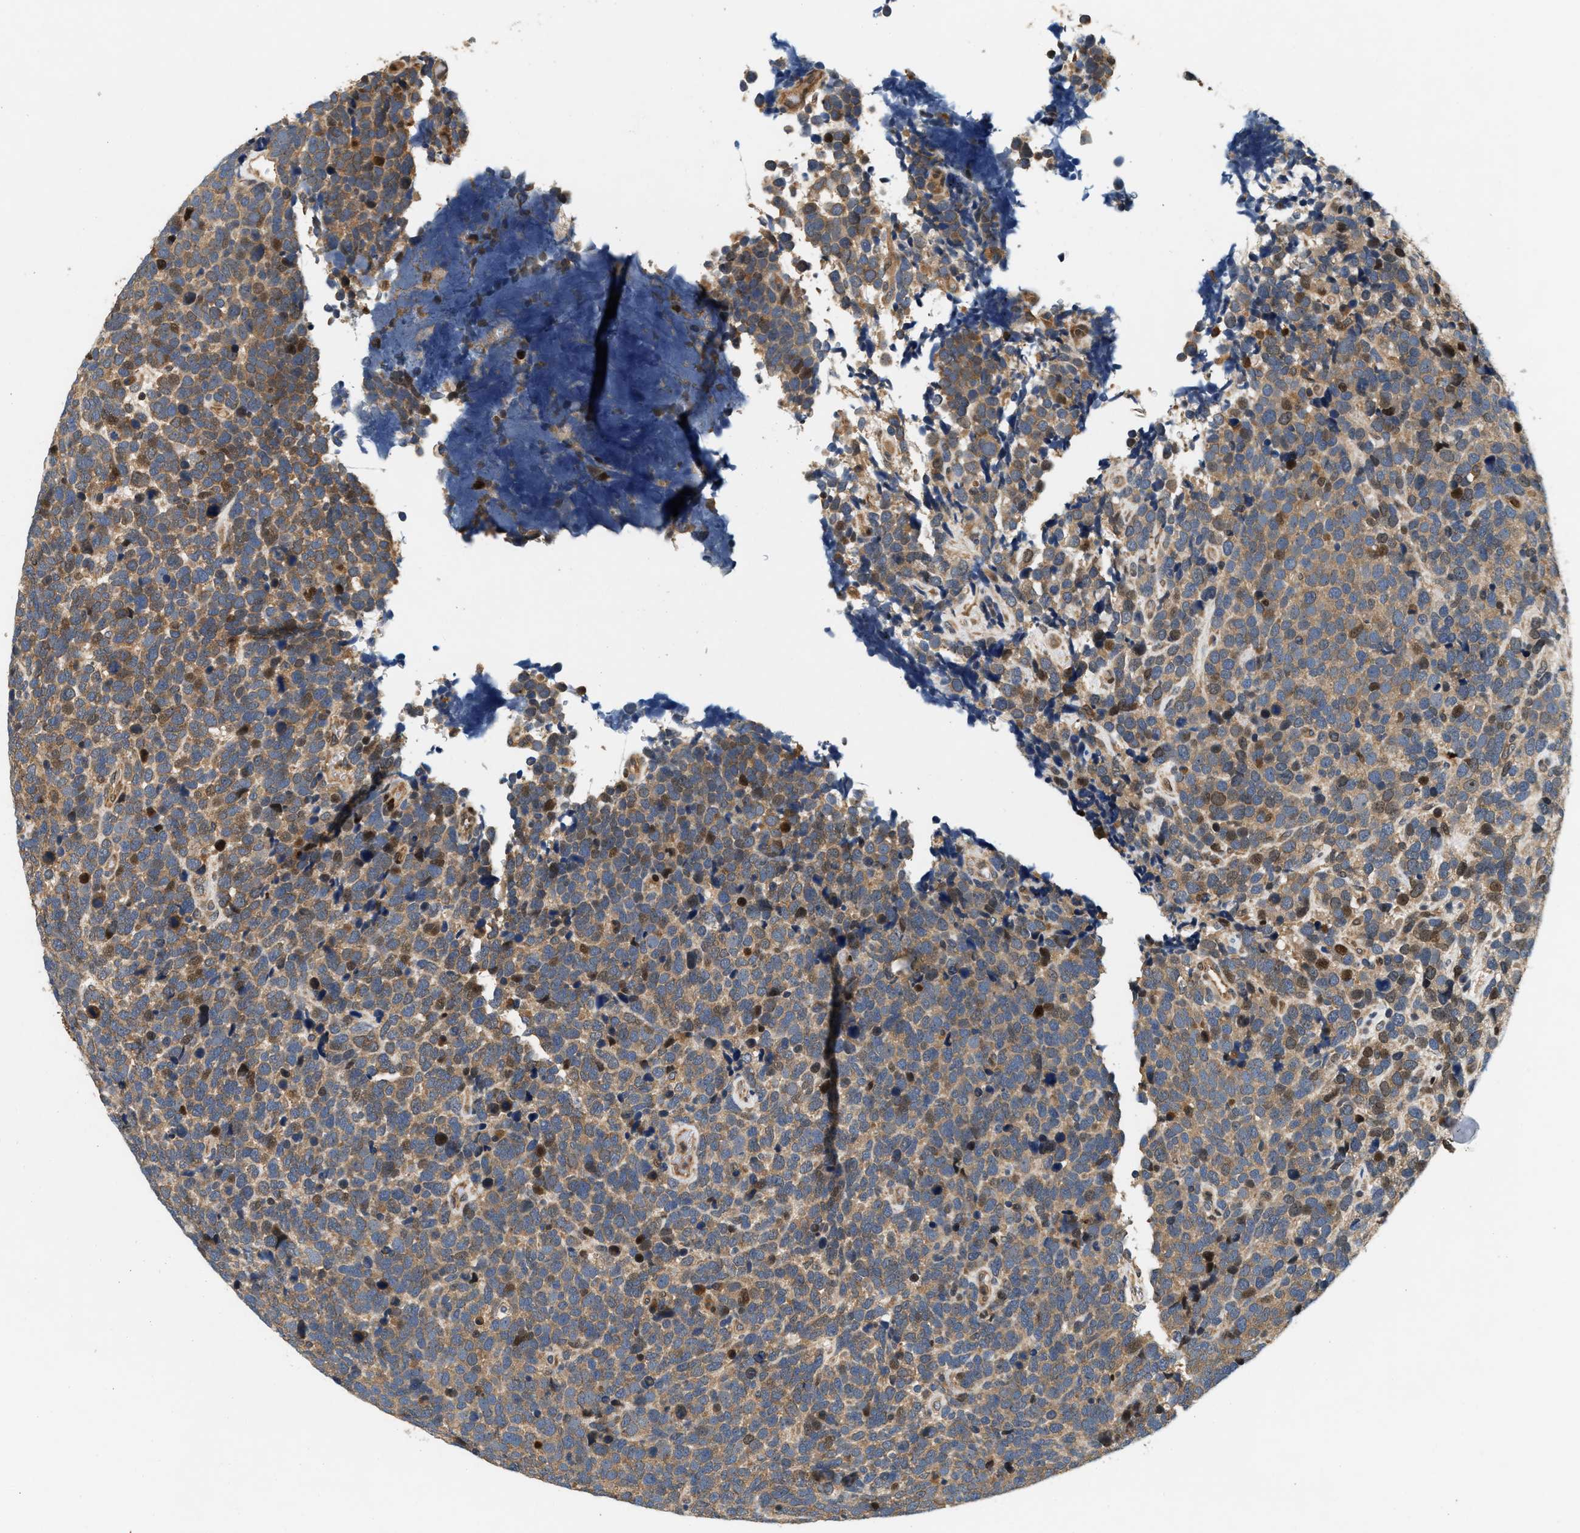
{"staining": {"intensity": "weak", "quantity": ">75%", "location": "cytoplasmic/membranous"}, "tissue": "urothelial cancer", "cell_type": "Tumor cells", "image_type": "cancer", "snomed": [{"axis": "morphology", "description": "Urothelial carcinoma, High grade"}, {"axis": "topography", "description": "Urinary bladder"}], "caption": "This photomicrograph shows urothelial carcinoma (high-grade) stained with immunohistochemistry (IHC) to label a protein in brown. The cytoplasmic/membranous of tumor cells show weak positivity for the protein. Nuclei are counter-stained blue.", "gene": "FAM78A", "patient": {"sex": "female", "age": 82}}